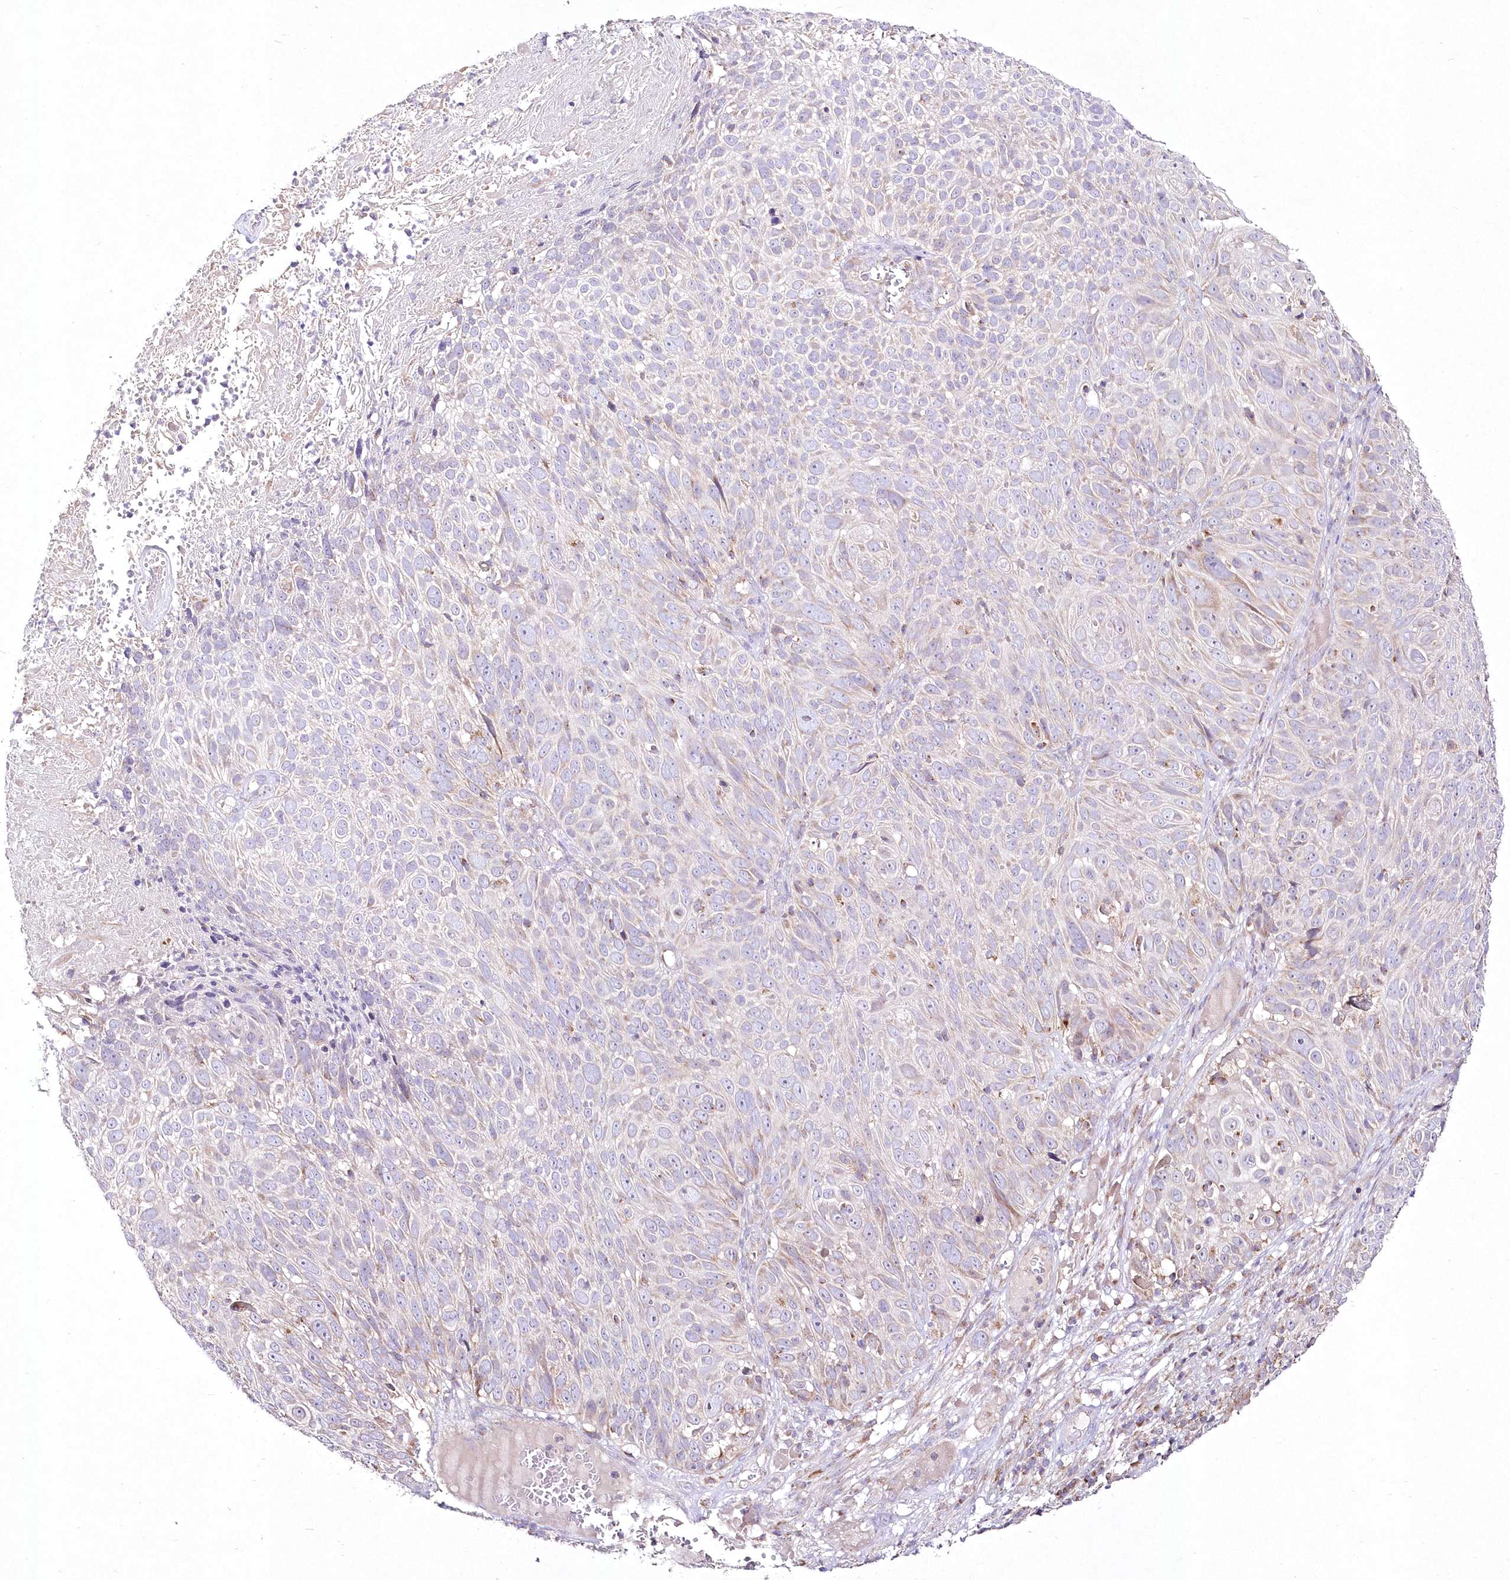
{"staining": {"intensity": "negative", "quantity": "none", "location": "none"}, "tissue": "cervical cancer", "cell_type": "Tumor cells", "image_type": "cancer", "snomed": [{"axis": "morphology", "description": "Squamous cell carcinoma, NOS"}, {"axis": "topography", "description": "Cervix"}], "caption": "A photomicrograph of human cervical cancer (squamous cell carcinoma) is negative for staining in tumor cells.", "gene": "DNA2", "patient": {"sex": "female", "age": 74}}